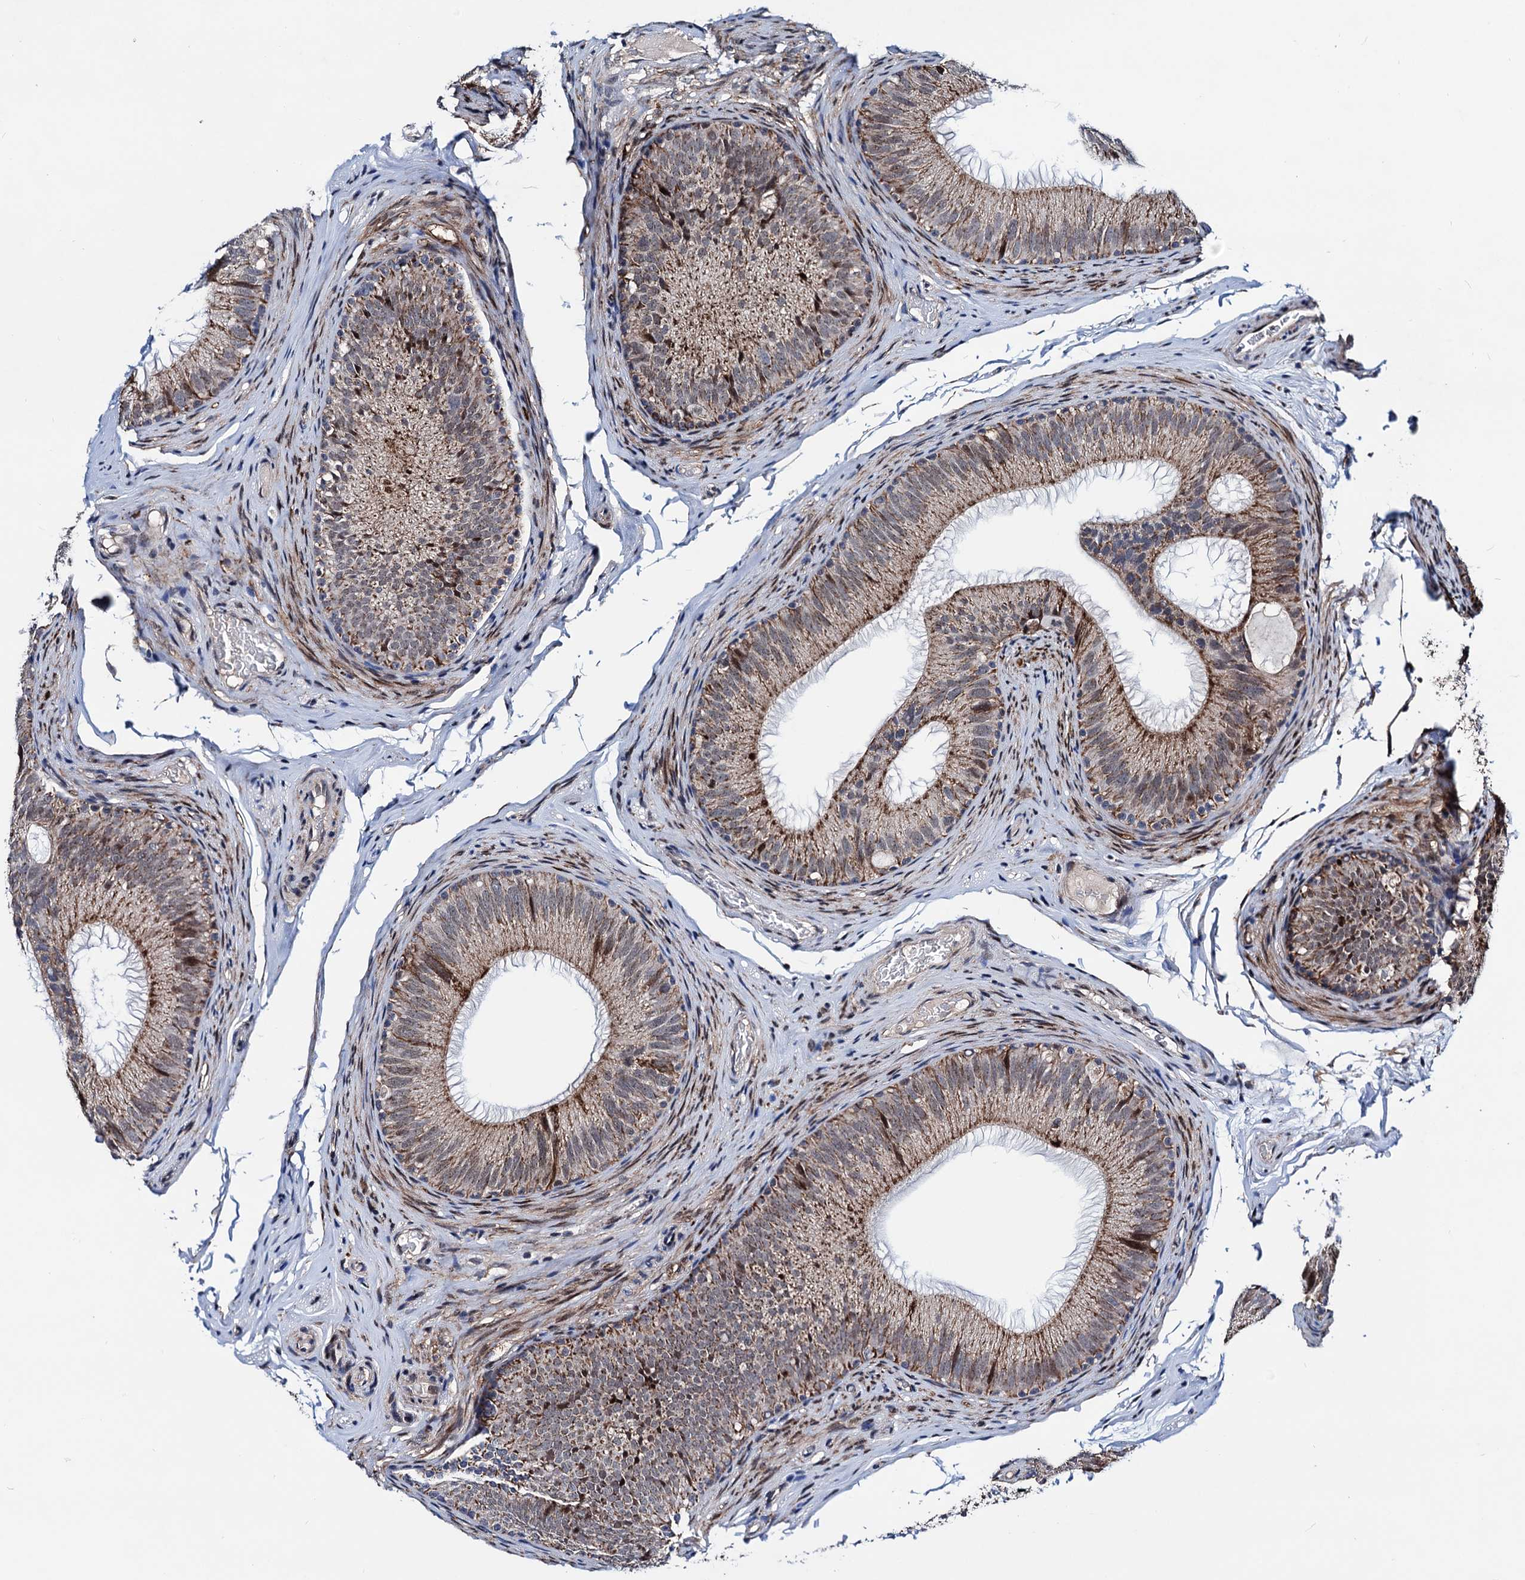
{"staining": {"intensity": "moderate", "quantity": ">75%", "location": "cytoplasmic/membranous"}, "tissue": "epididymis", "cell_type": "Glandular cells", "image_type": "normal", "snomed": [{"axis": "morphology", "description": "Normal tissue, NOS"}, {"axis": "topography", "description": "Epididymis"}], "caption": "Immunohistochemistry (IHC) micrograph of normal epididymis stained for a protein (brown), which exhibits medium levels of moderate cytoplasmic/membranous staining in approximately >75% of glandular cells.", "gene": "COA4", "patient": {"sex": "male", "age": 34}}